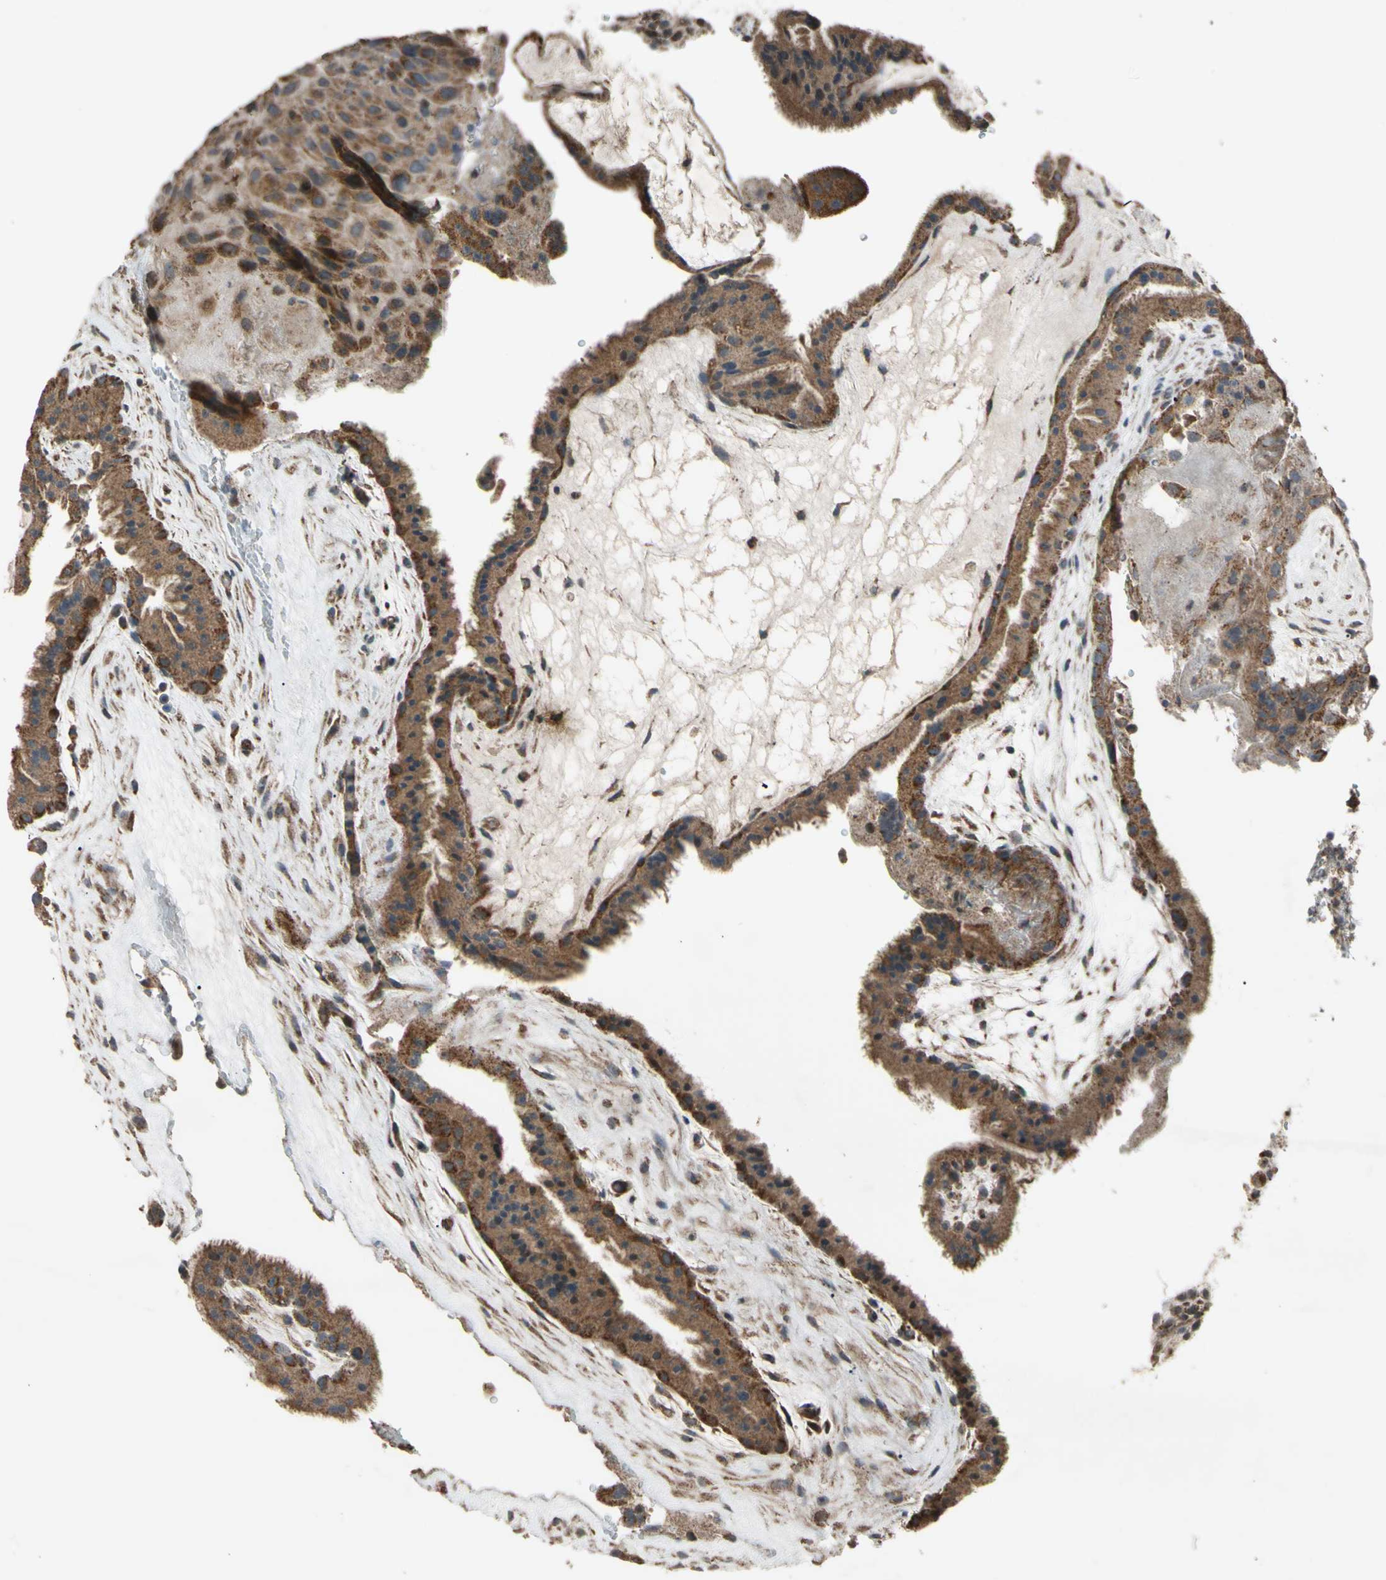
{"staining": {"intensity": "moderate", "quantity": ">75%", "location": "cytoplasmic/membranous"}, "tissue": "placenta", "cell_type": "Decidual cells", "image_type": "normal", "snomed": [{"axis": "morphology", "description": "Normal tissue, NOS"}, {"axis": "topography", "description": "Placenta"}], "caption": "High-power microscopy captured an IHC micrograph of normal placenta, revealing moderate cytoplasmic/membranous positivity in approximately >75% of decidual cells. (DAB = brown stain, brightfield microscopy at high magnification).", "gene": "ACOT8", "patient": {"sex": "female", "age": 19}}